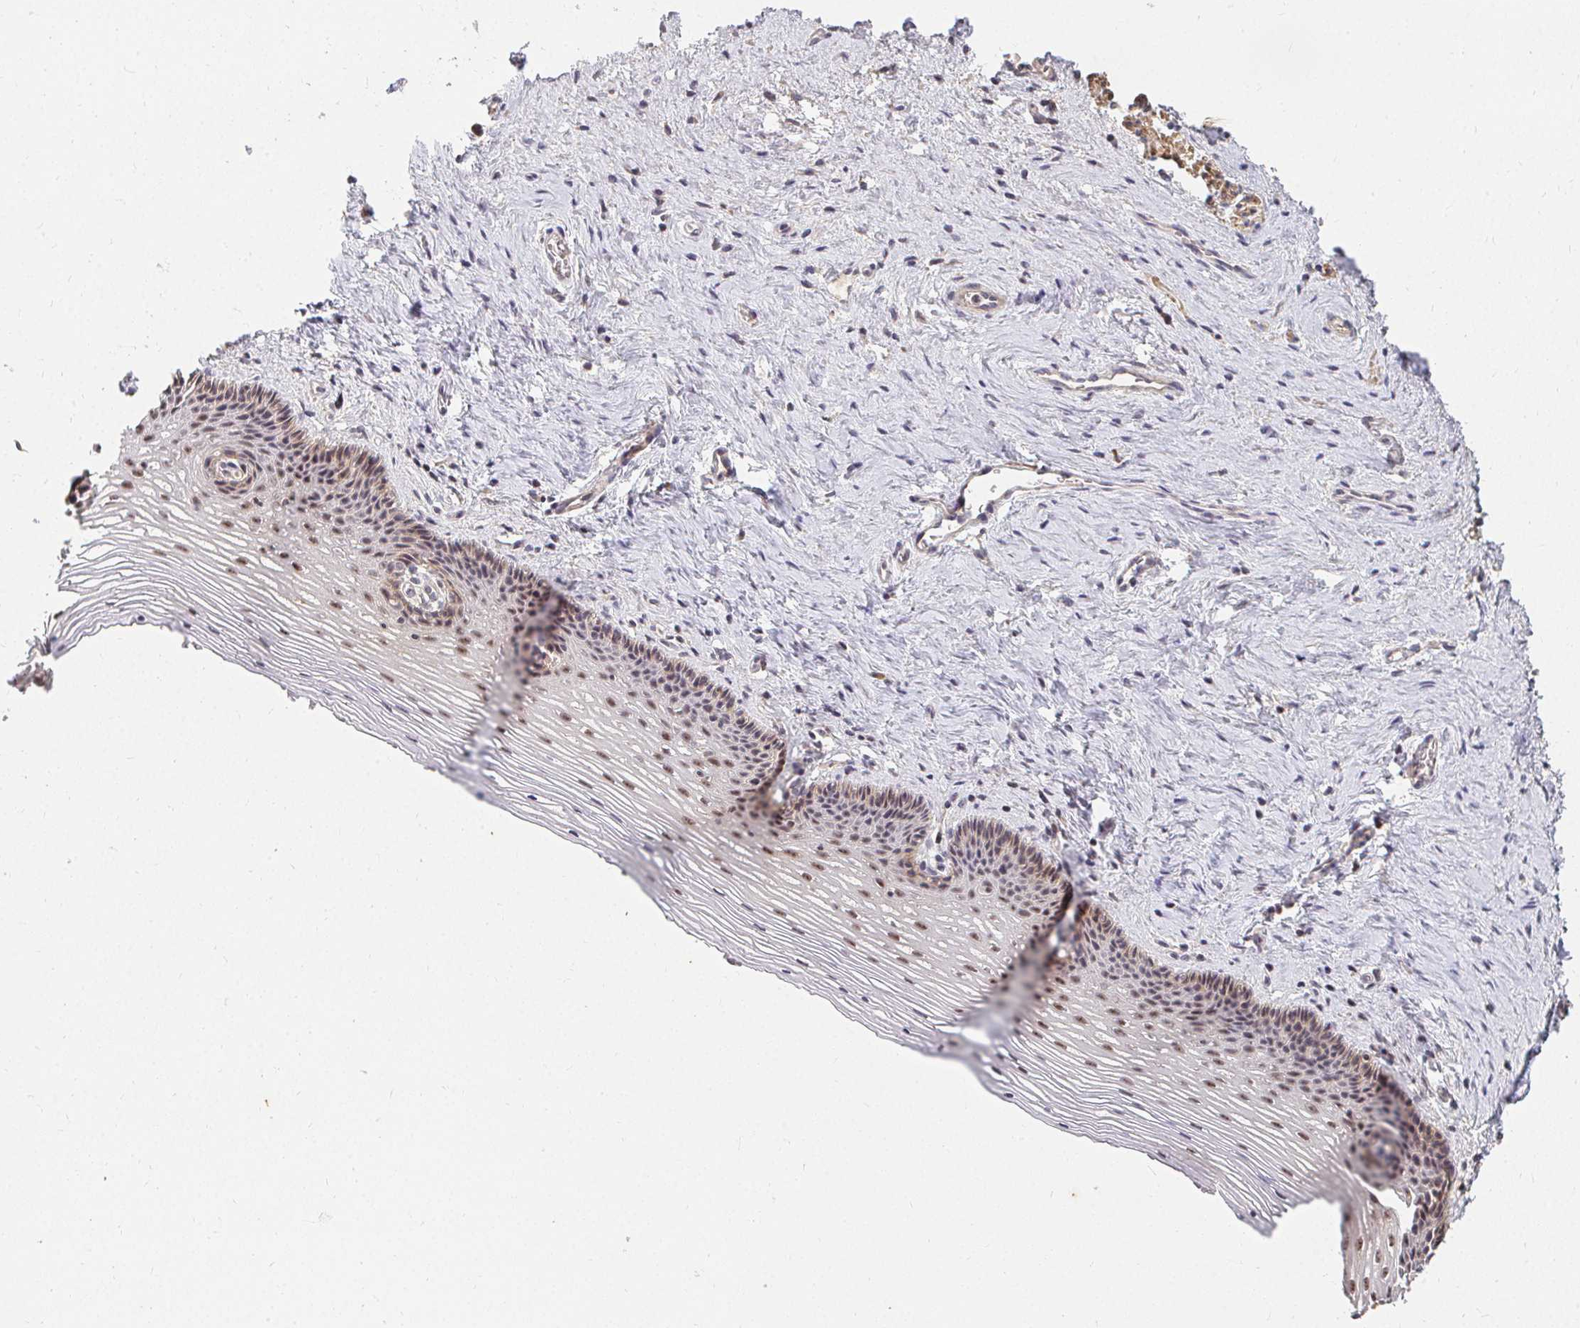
{"staining": {"intensity": "moderate", "quantity": "25%-75%", "location": "cytoplasmic/membranous,nuclear"}, "tissue": "vagina", "cell_type": "Squamous epithelial cells", "image_type": "normal", "snomed": [{"axis": "morphology", "description": "Normal tissue, NOS"}, {"axis": "topography", "description": "Vagina"}, {"axis": "topography", "description": "Cervix"}], "caption": "Squamous epithelial cells exhibit medium levels of moderate cytoplasmic/membranous,nuclear staining in about 25%-75% of cells in benign vagina. Nuclei are stained in blue.", "gene": "ANK3", "patient": {"sex": "female", "age": 37}}